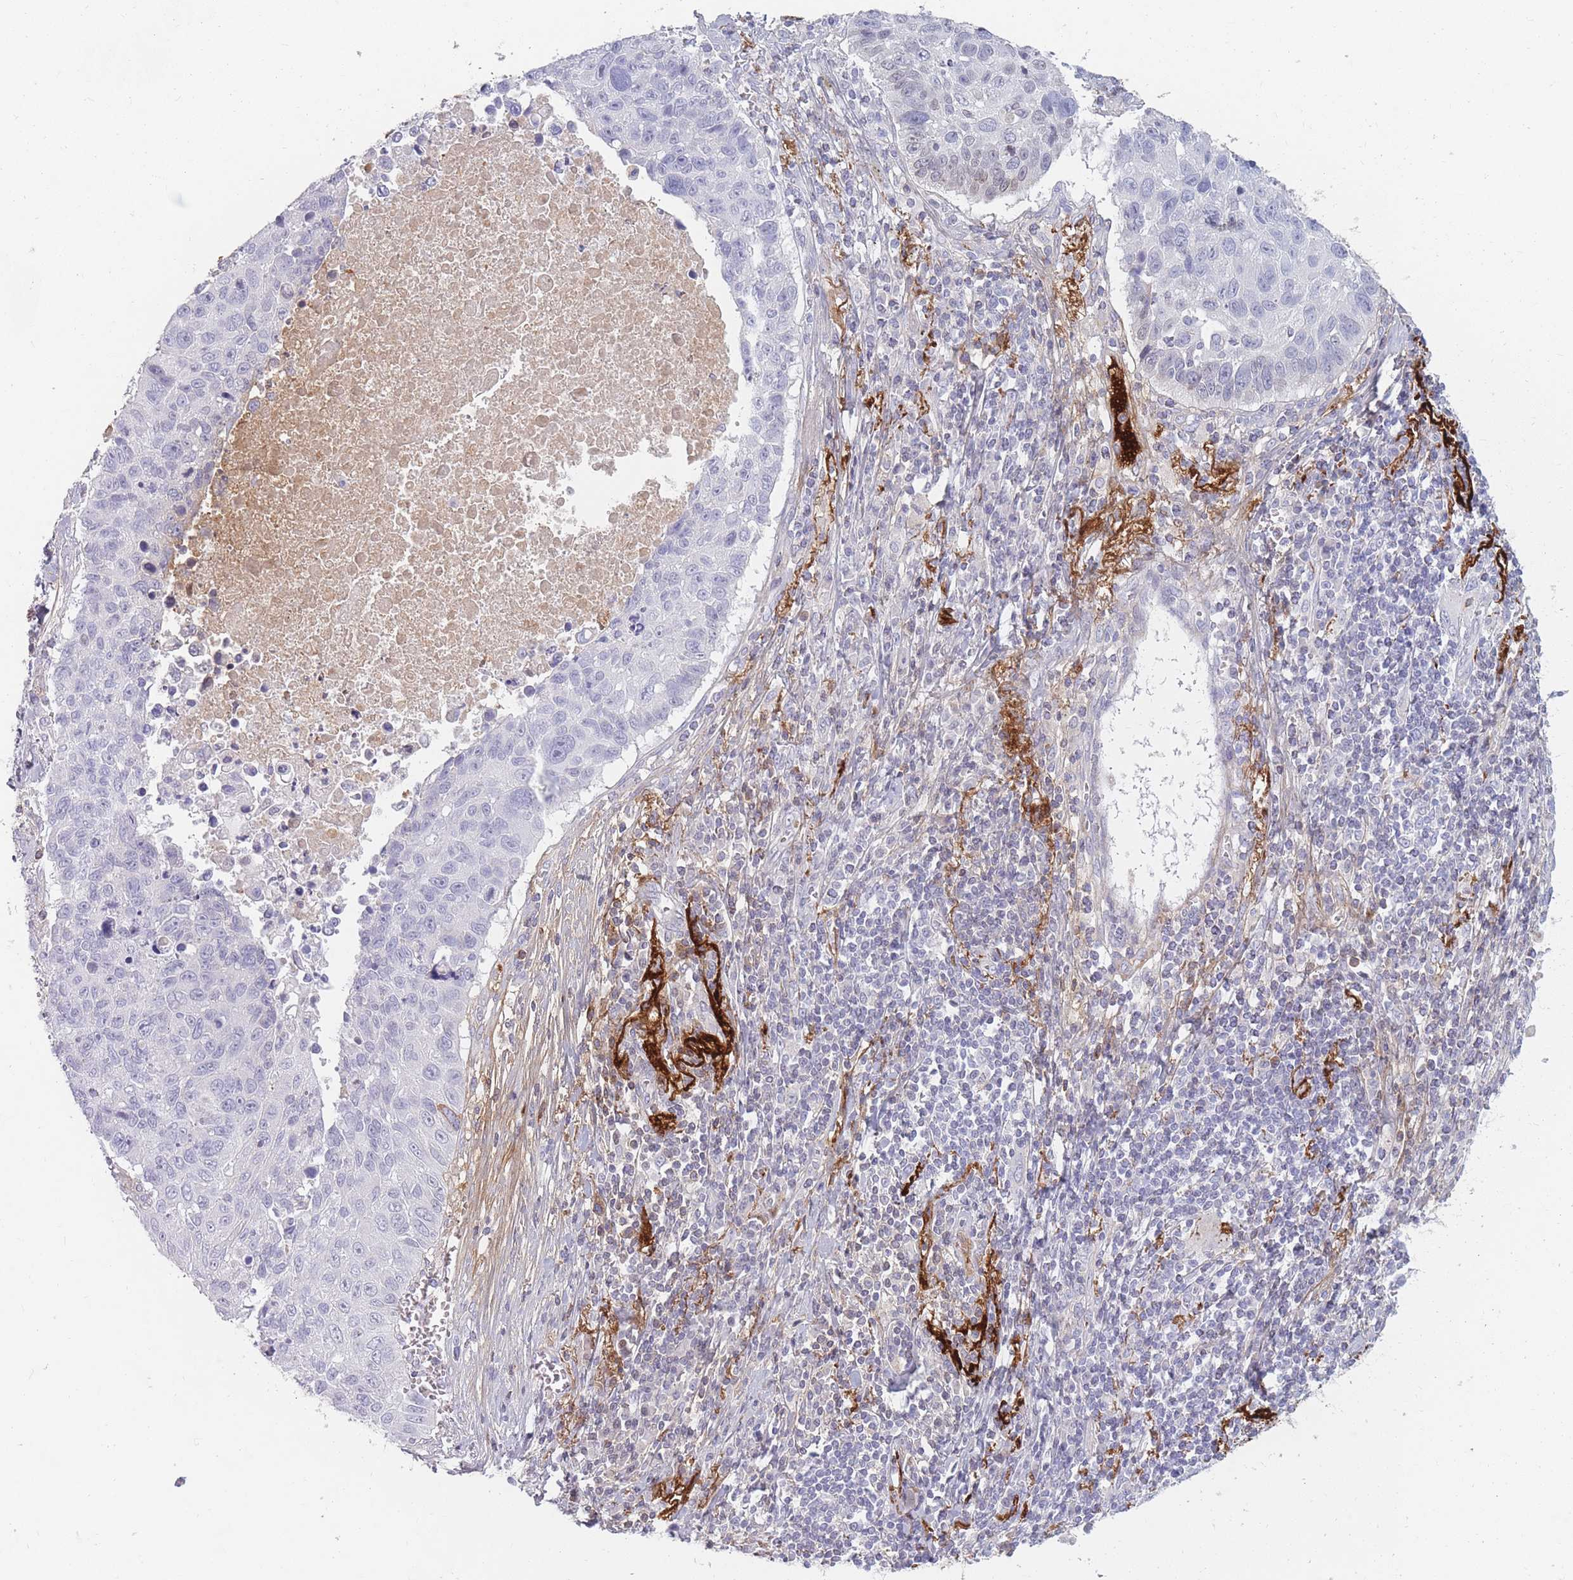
{"staining": {"intensity": "negative", "quantity": "none", "location": "none"}, "tissue": "lung cancer", "cell_type": "Tumor cells", "image_type": "cancer", "snomed": [{"axis": "morphology", "description": "Squamous cell carcinoma, NOS"}, {"axis": "topography", "description": "Lung"}], "caption": "Tumor cells show no significant protein staining in lung cancer (squamous cell carcinoma).", "gene": "PRG4", "patient": {"sex": "male", "age": 66}}